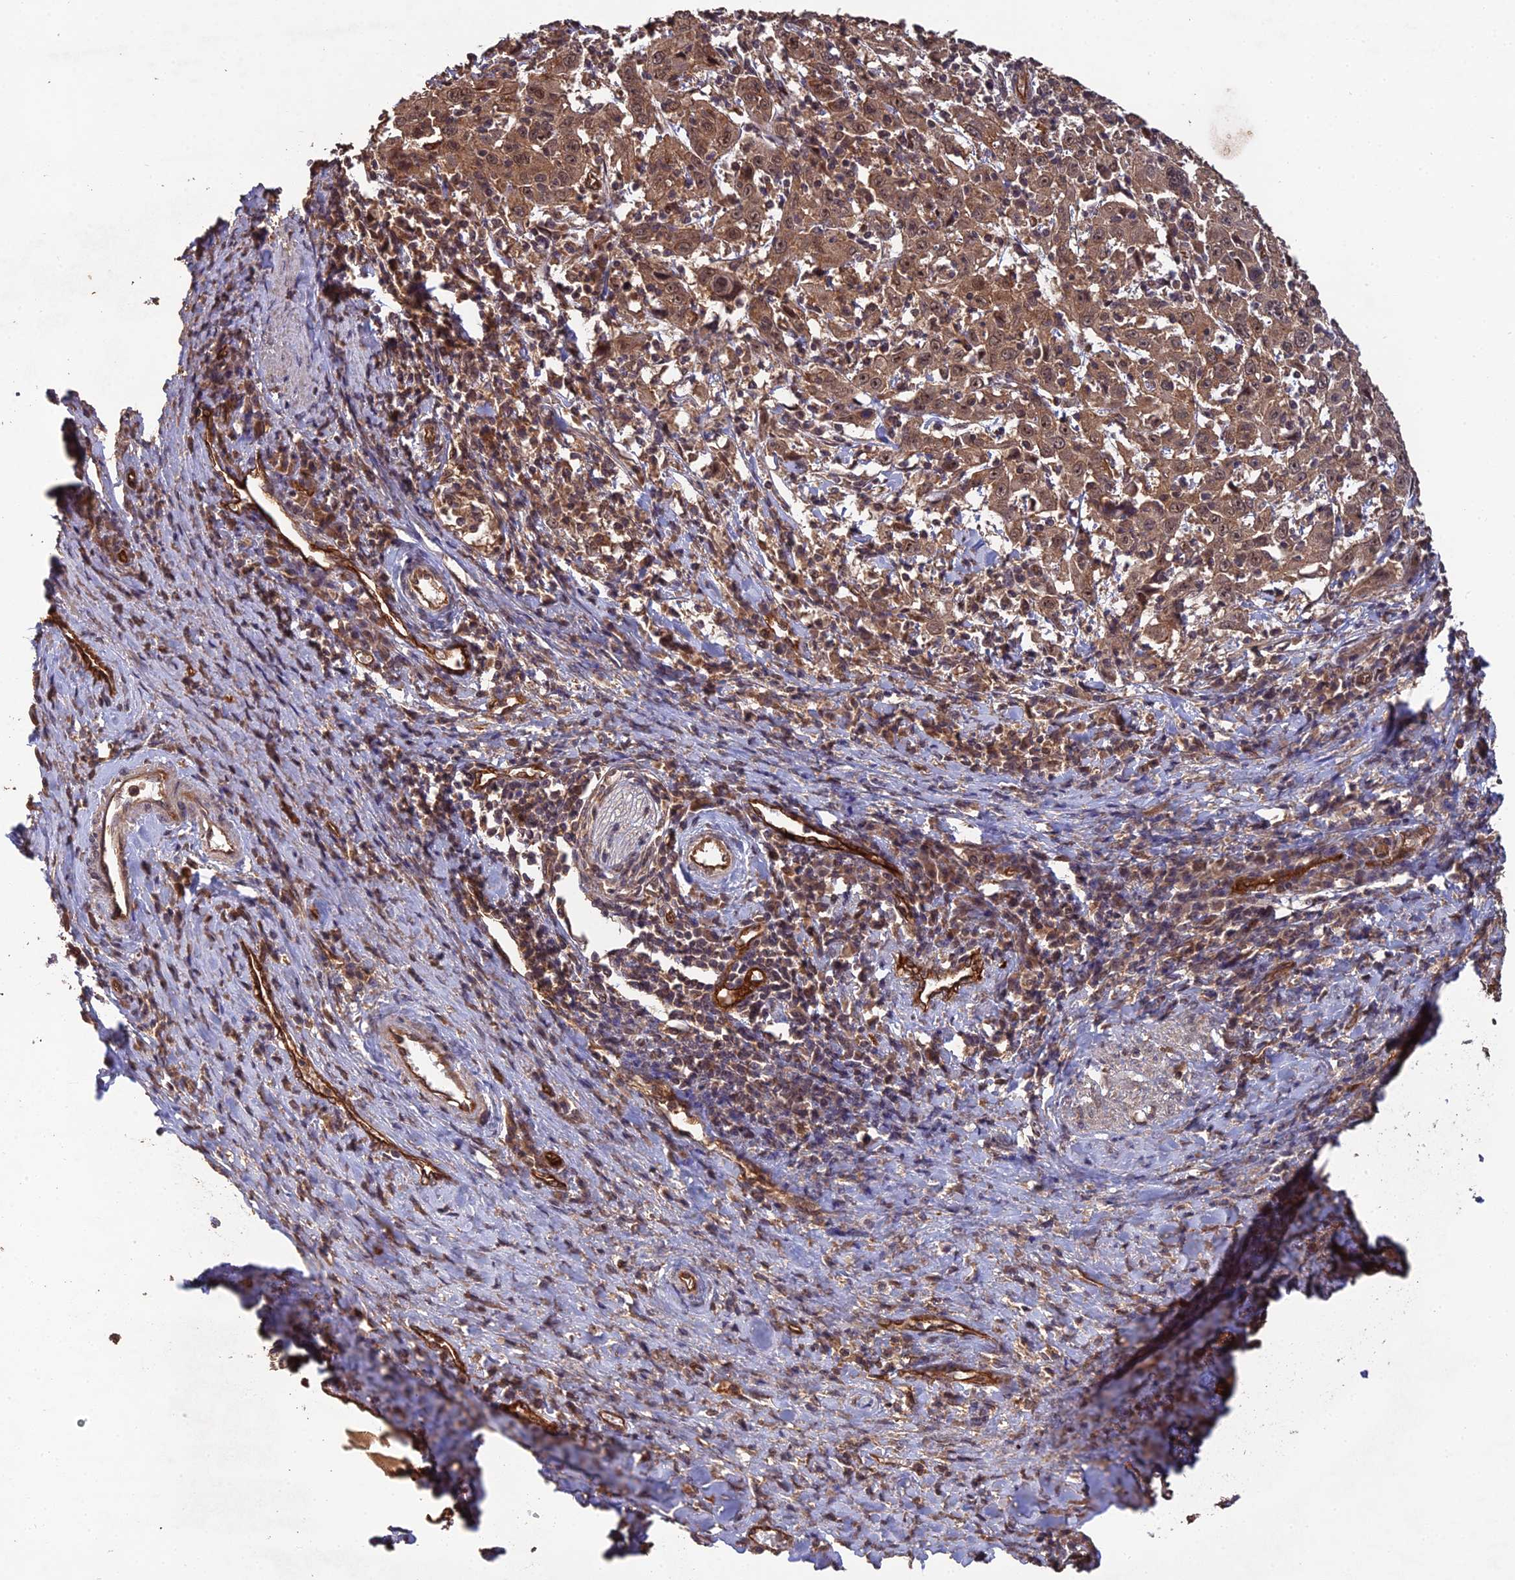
{"staining": {"intensity": "moderate", "quantity": ">75%", "location": "cytoplasmic/membranous,nuclear"}, "tissue": "cervical cancer", "cell_type": "Tumor cells", "image_type": "cancer", "snomed": [{"axis": "morphology", "description": "Squamous cell carcinoma, NOS"}, {"axis": "topography", "description": "Cervix"}], "caption": "An immunohistochemistry image of neoplastic tissue is shown. Protein staining in brown shows moderate cytoplasmic/membranous and nuclear positivity in cervical cancer (squamous cell carcinoma) within tumor cells.", "gene": "RALGAPA2", "patient": {"sex": "female", "age": 46}}